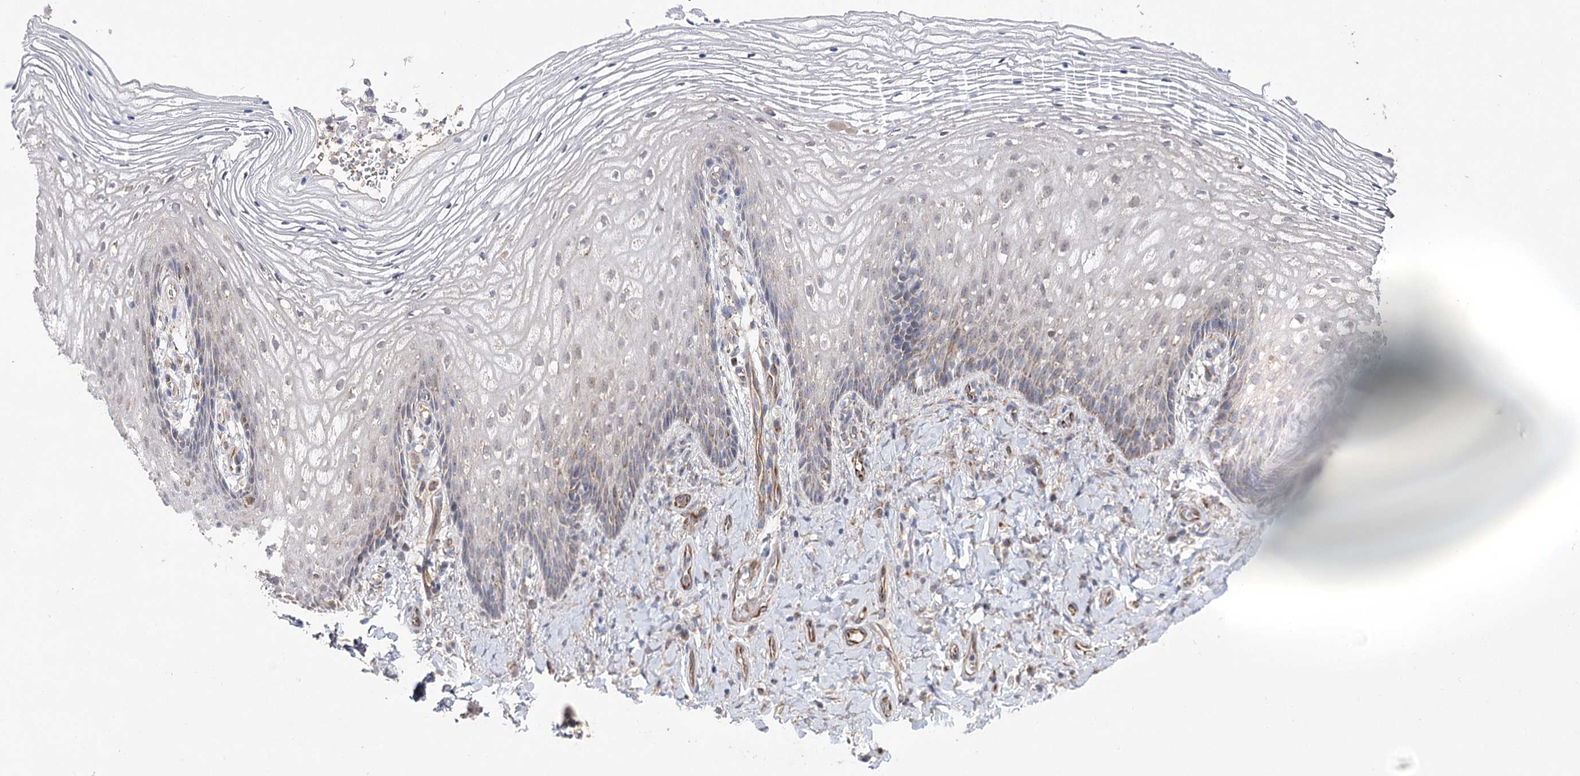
{"staining": {"intensity": "weak", "quantity": "<25%", "location": "cytoplasmic/membranous"}, "tissue": "vagina", "cell_type": "Squamous epithelial cells", "image_type": "normal", "snomed": [{"axis": "morphology", "description": "Normal tissue, NOS"}, {"axis": "topography", "description": "Vagina"}], "caption": "Squamous epithelial cells show no significant protein staining in normal vagina. Nuclei are stained in blue.", "gene": "ECHDC3", "patient": {"sex": "female", "age": 60}}